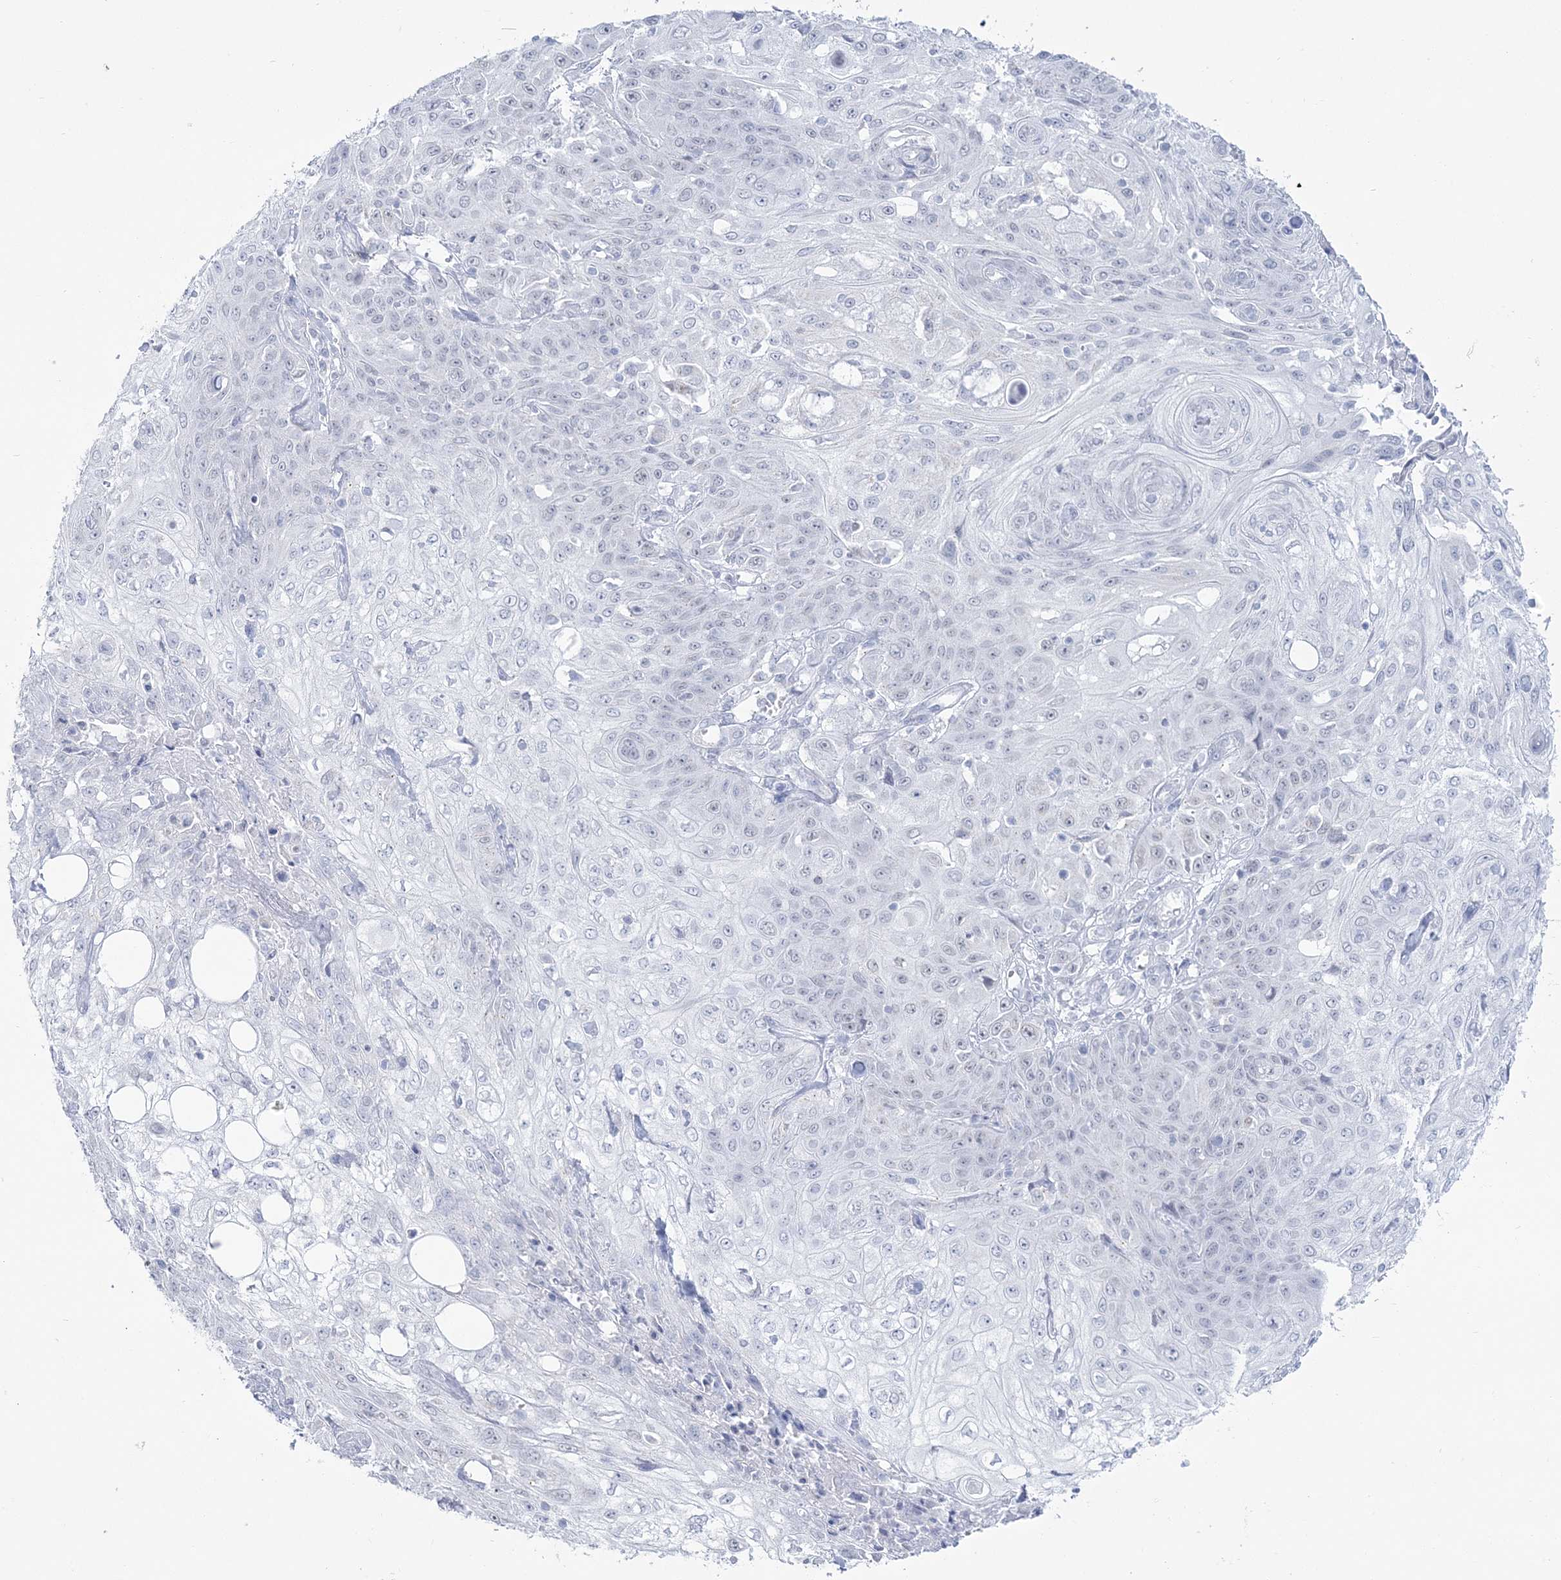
{"staining": {"intensity": "negative", "quantity": "none", "location": "none"}, "tissue": "skin cancer", "cell_type": "Tumor cells", "image_type": "cancer", "snomed": [{"axis": "morphology", "description": "Squamous cell carcinoma, NOS"}, {"axis": "morphology", "description": "Squamous cell carcinoma, metastatic, NOS"}, {"axis": "topography", "description": "Skin"}, {"axis": "topography", "description": "Lymph node"}], "caption": "The photomicrograph reveals no significant positivity in tumor cells of skin cancer (squamous cell carcinoma).", "gene": "ZNF843", "patient": {"sex": "male", "age": 75}}